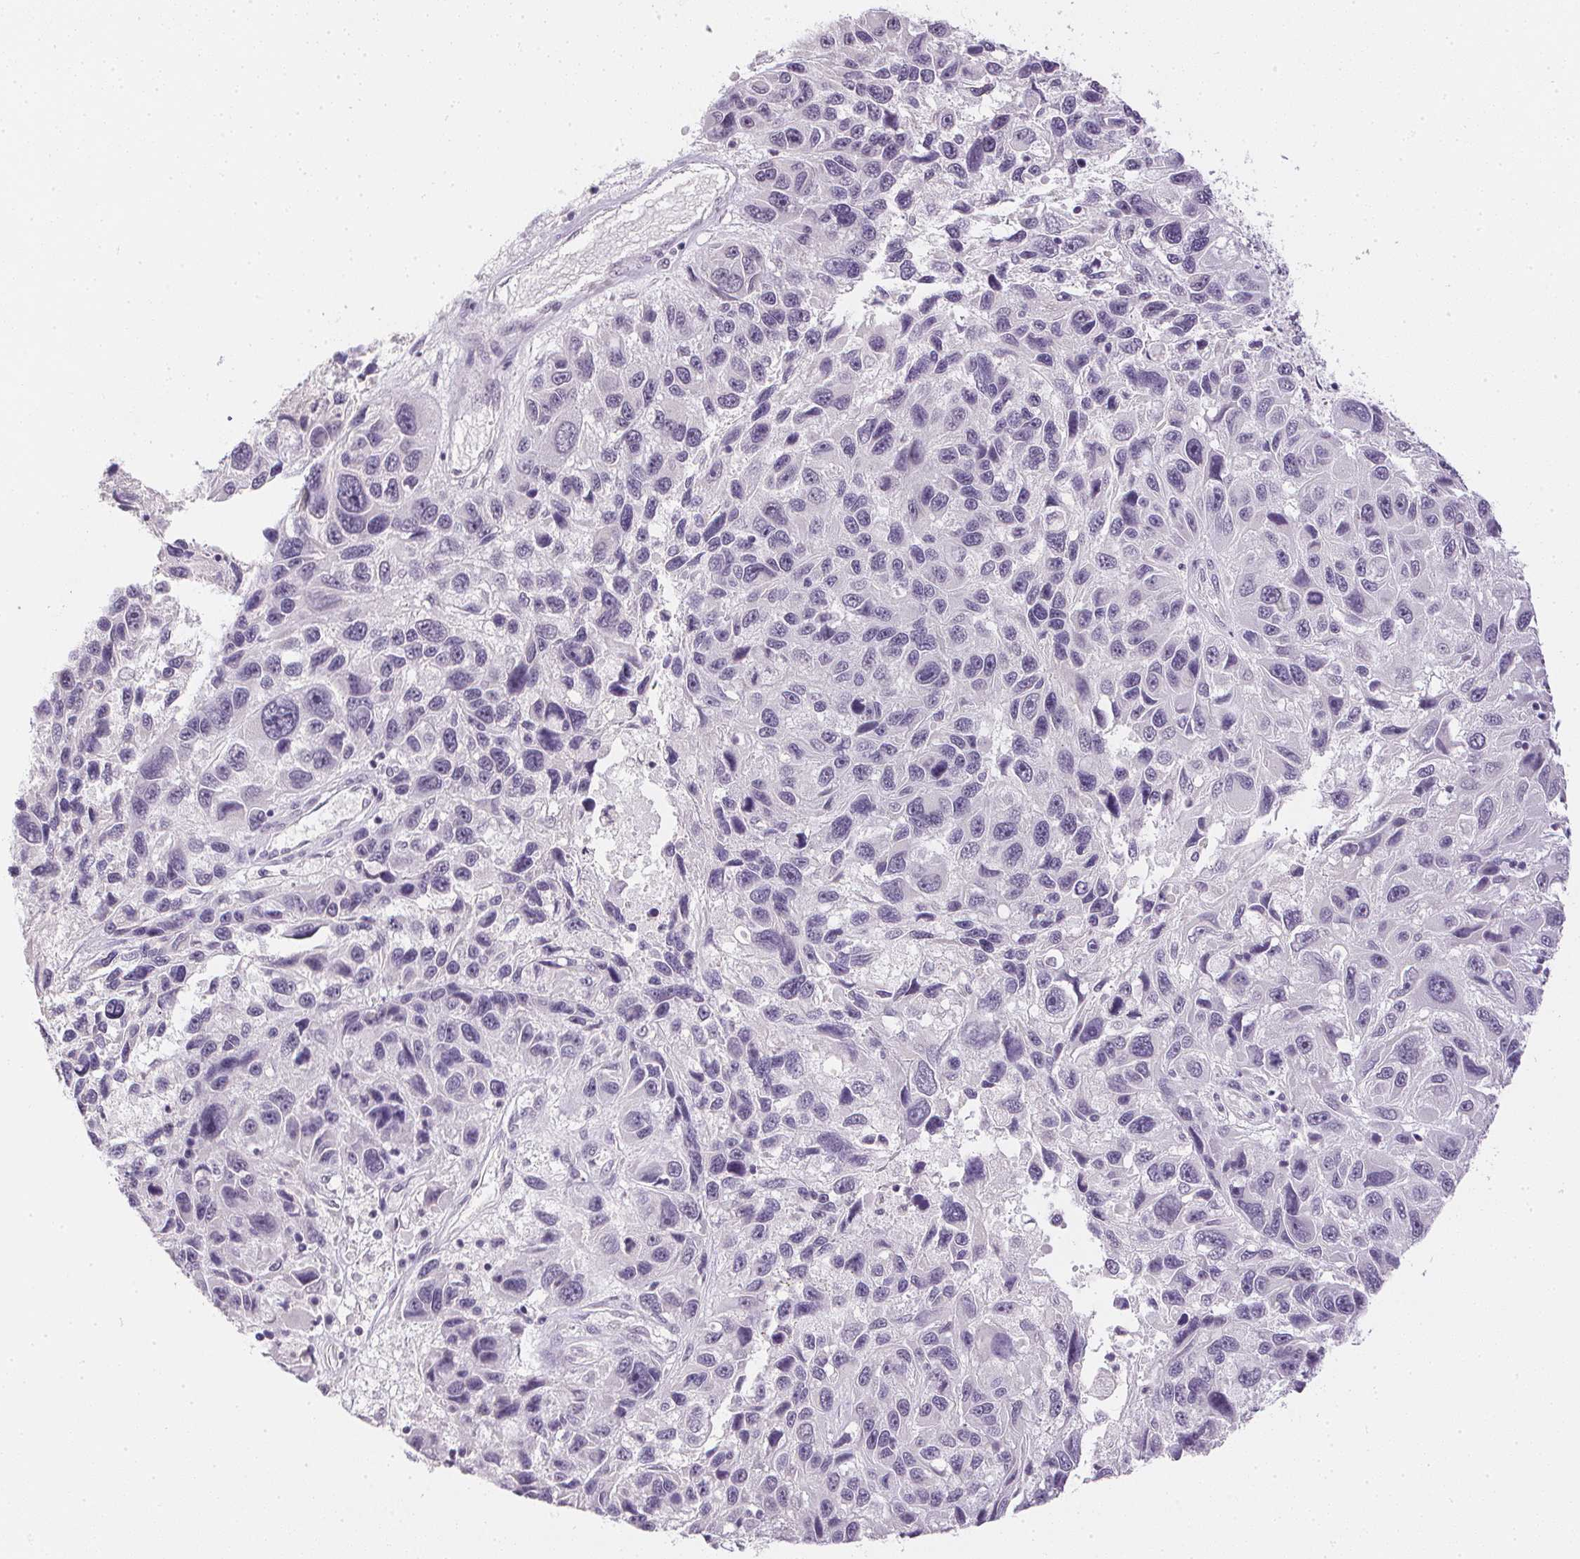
{"staining": {"intensity": "negative", "quantity": "none", "location": "none"}, "tissue": "melanoma", "cell_type": "Tumor cells", "image_type": "cancer", "snomed": [{"axis": "morphology", "description": "Malignant melanoma, NOS"}, {"axis": "topography", "description": "Skin"}], "caption": "The photomicrograph shows no staining of tumor cells in melanoma. (Stains: DAB immunohistochemistry (IHC) with hematoxylin counter stain, Microscopy: brightfield microscopy at high magnification).", "gene": "PPY", "patient": {"sex": "male", "age": 53}}